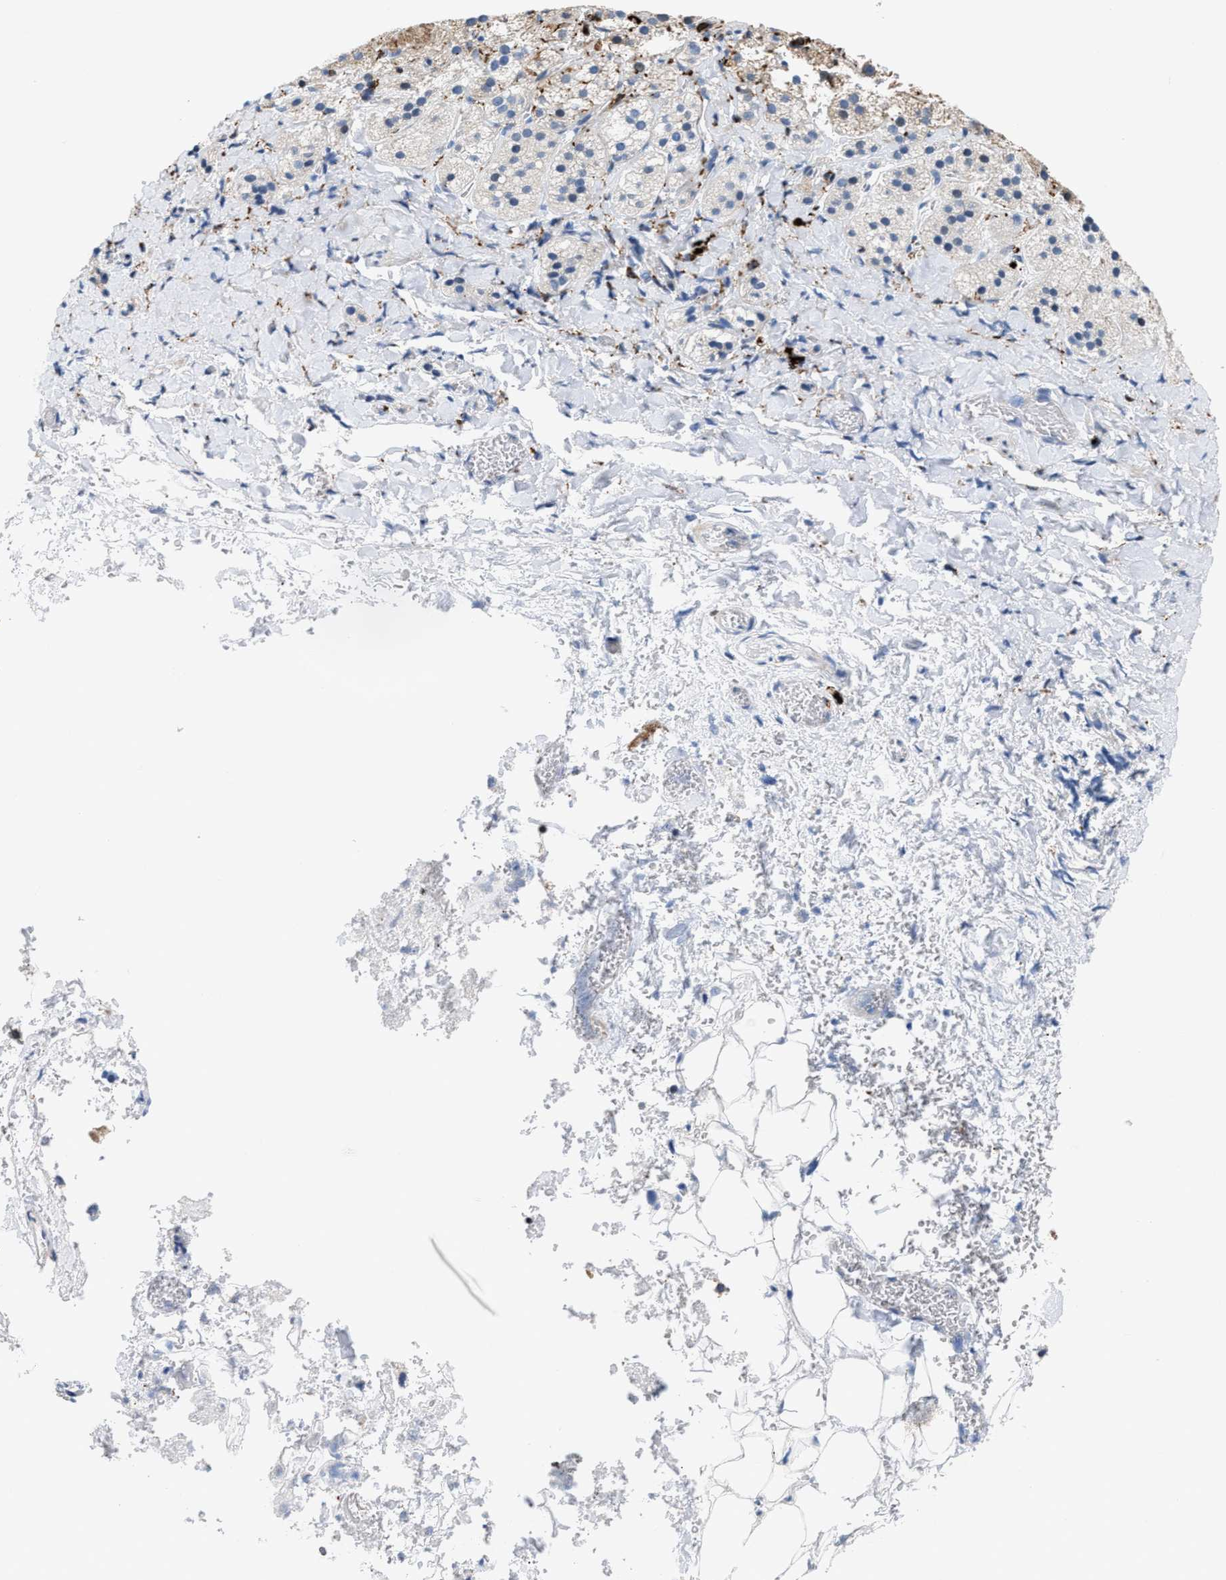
{"staining": {"intensity": "weak", "quantity": ">75%", "location": "nuclear"}, "tissue": "adrenal gland", "cell_type": "Glandular cells", "image_type": "normal", "snomed": [{"axis": "morphology", "description": "Normal tissue, NOS"}, {"axis": "topography", "description": "Adrenal gland"}], "caption": "DAB immunohistochemical staining of unremarkable adrenal gland demonstrates weak nuclear protein expression in approximately >75% of glandular cells.", "gene": "ATP9A", "patient": {"sex": "female", "age": 44}}